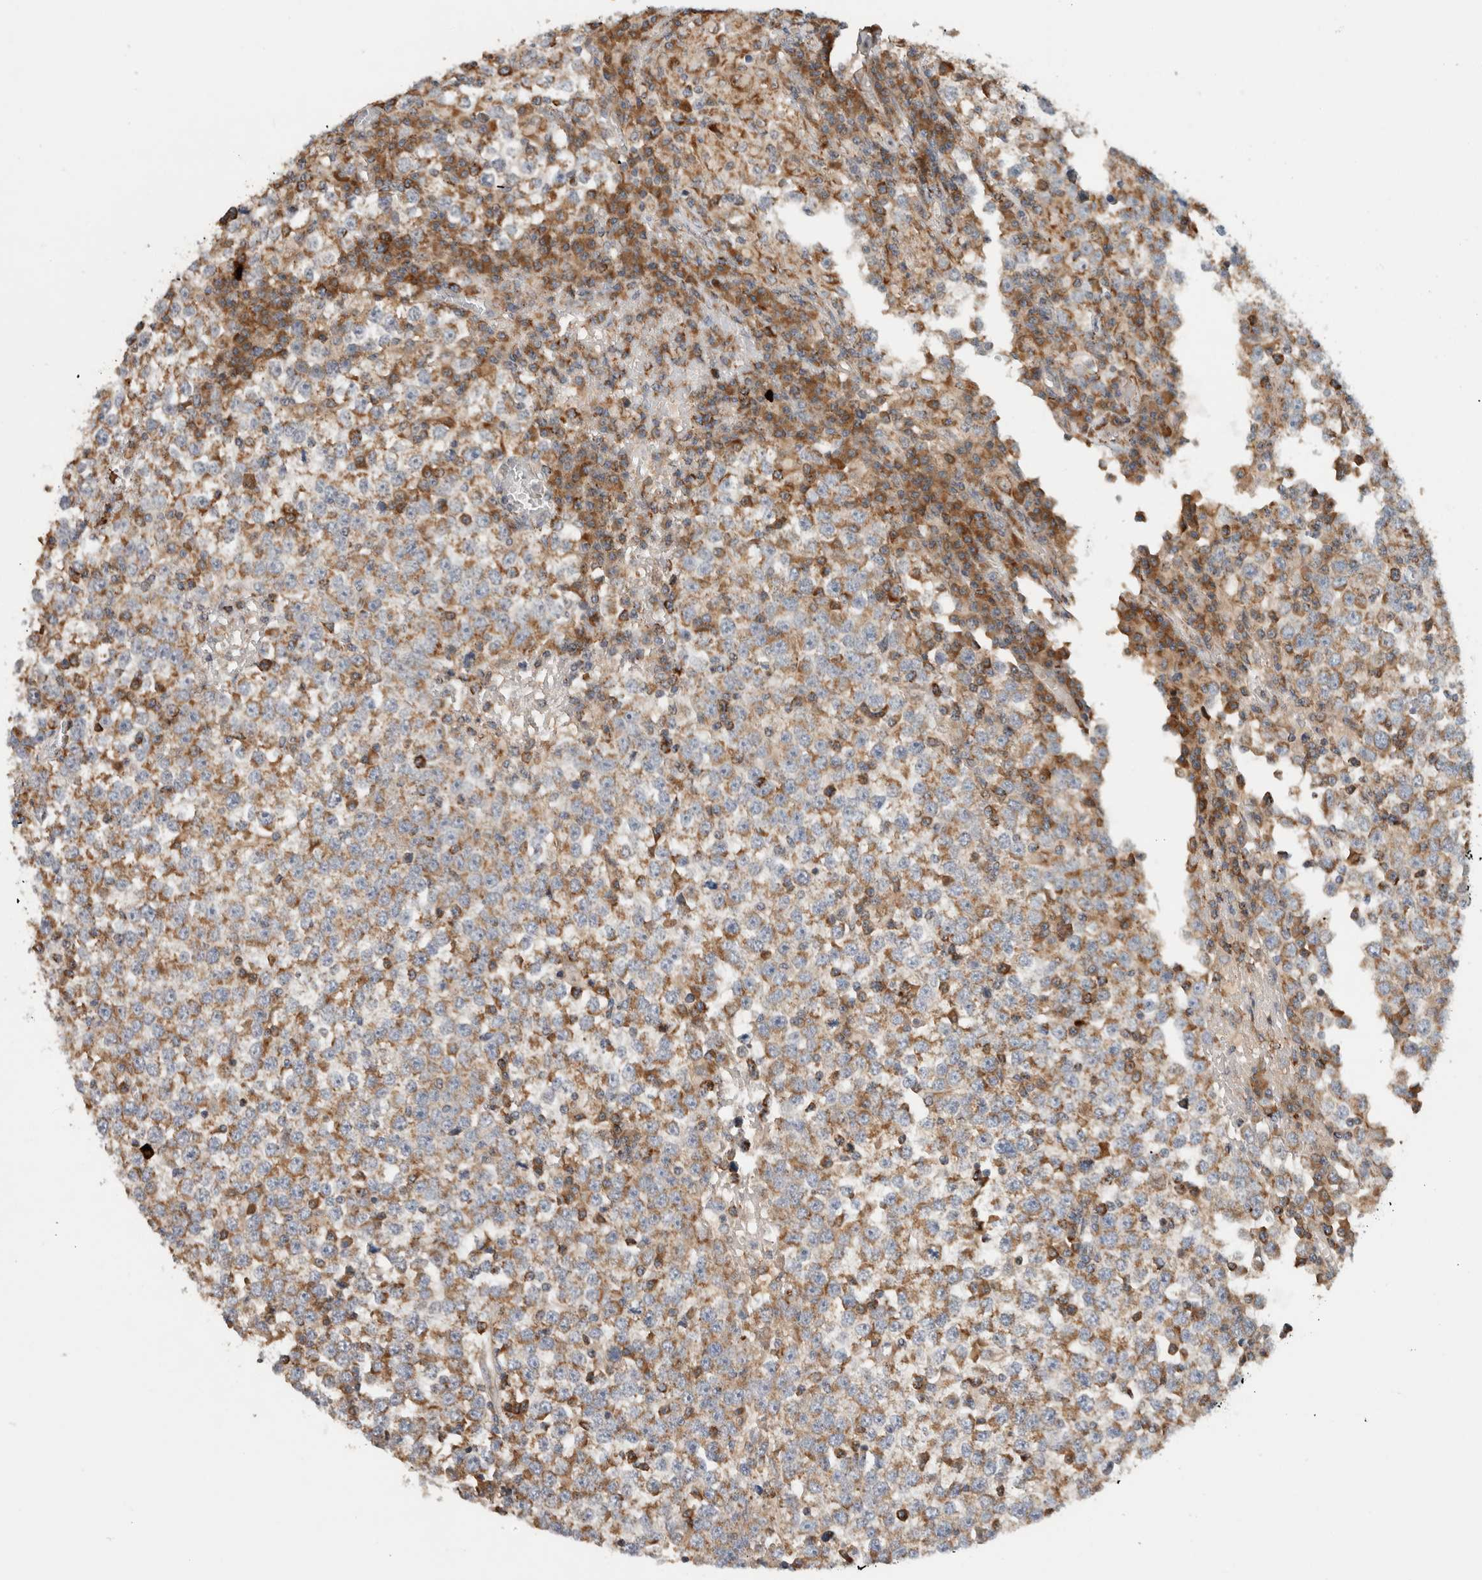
{"staining": {"intensity": "moderate", "quantity": "25%-75%", "location": "cytoplasmic/membranous"}, "tissue": "testis cancer", "cell_type": "Tumor cells", "image_type": "cancer", "snomed": [{"axis": "morphology", "description": "Seminoma, NOS"}, {"axis": "topography", "description": "Testis"}], "caption": "This micrograph reveals immunohistochemistry (IHC) staining of human testis seminoma, with medium moderate cytoplasmic/membranous expression in approximately 25%-75% of tumor cells.", "gene": "AMPD1", "patient": {"sex": "male", "age": 65}}